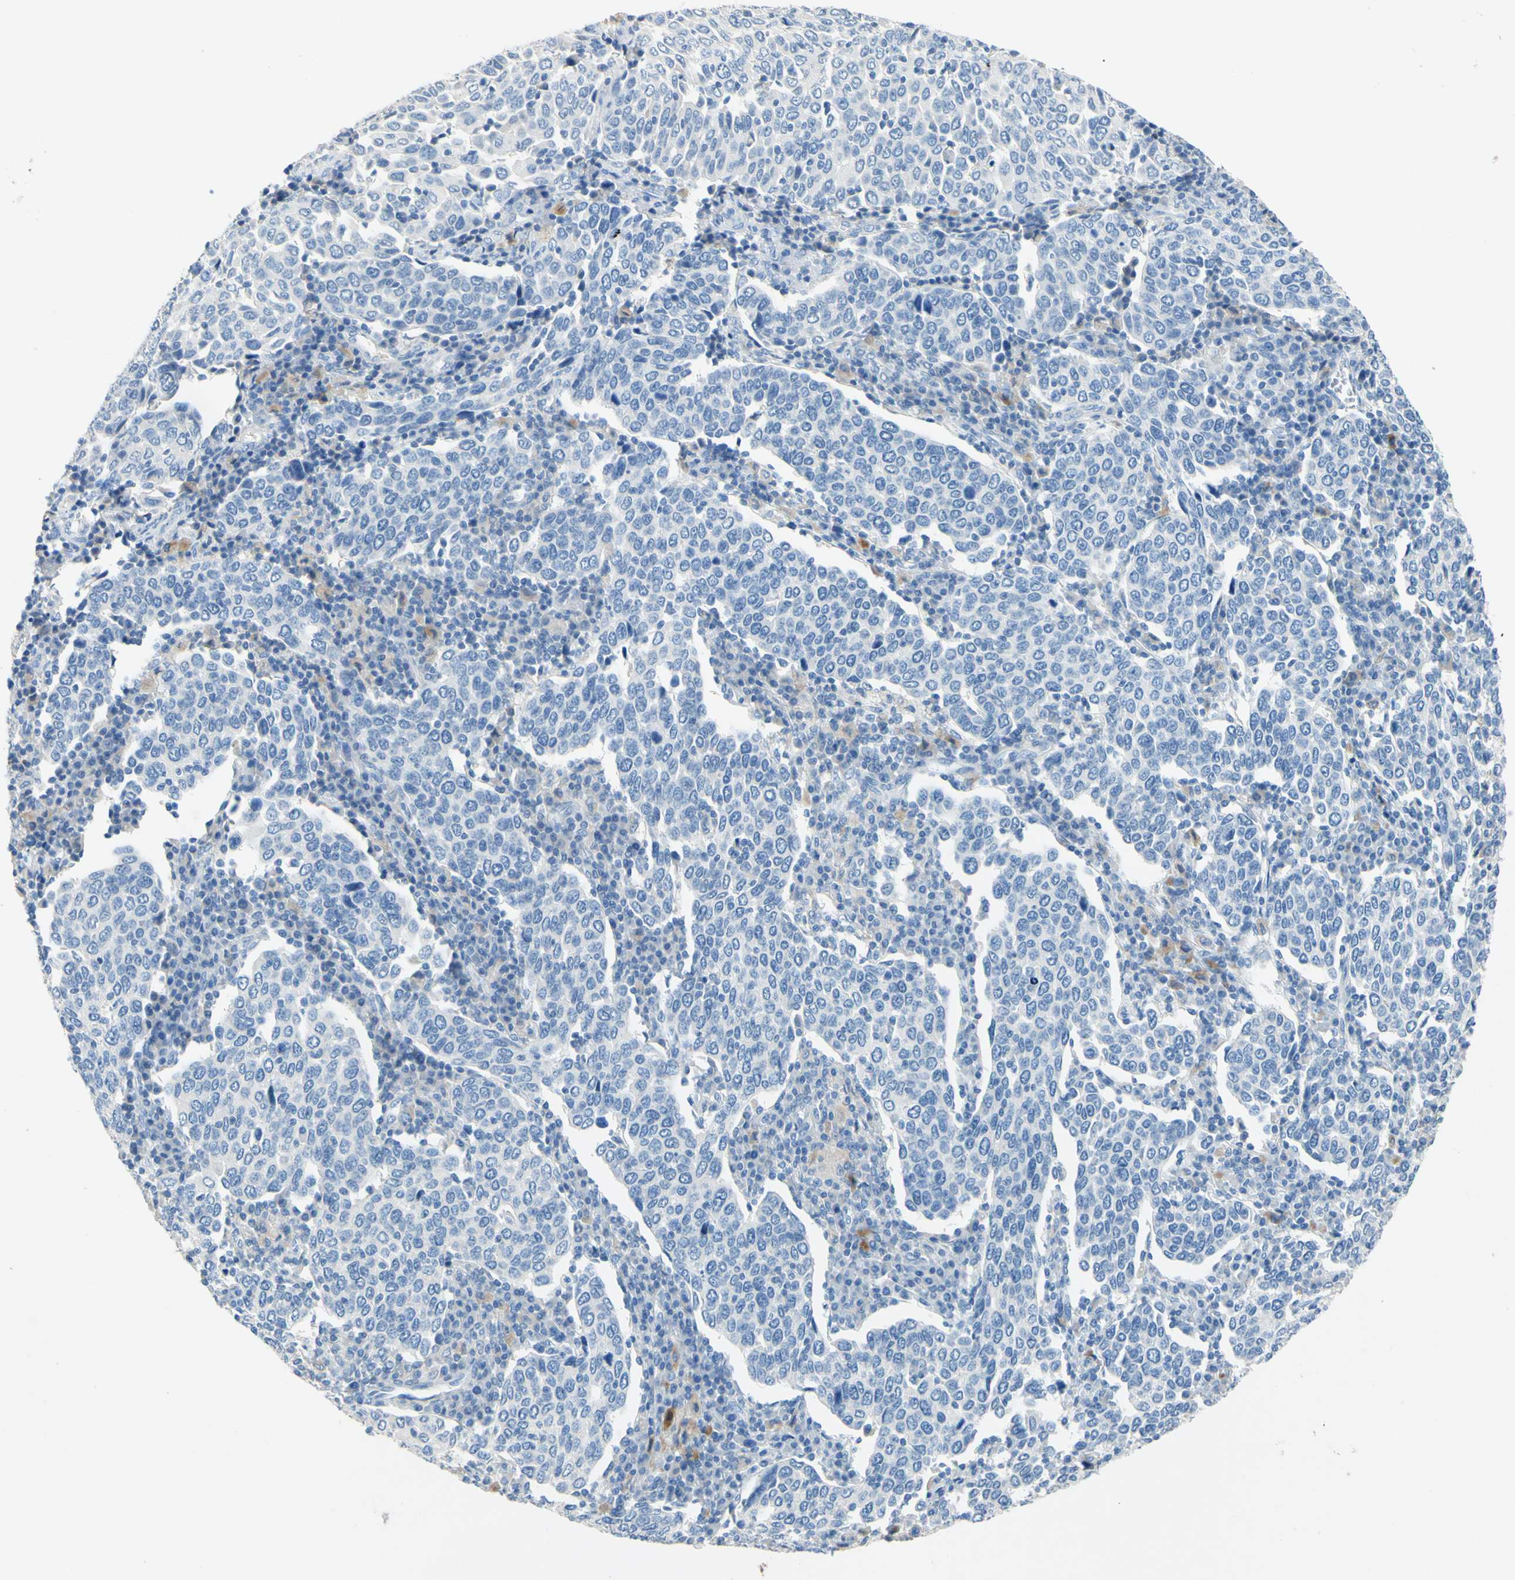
{"staining": {"intensity": "negative", "quantity": "none", "location": "none"}, "tissue": "cervical cancer", "cell_type": "Tumor cells", "image_type": "cancer", "snomed": [{"axis": "morphology", "description": "Squamous cell carcinoma, NOS"}, {"axis": "topography", "description": "Cervix"}], "caption": "A micrograph of cervical cancer (squamous cell carcinoma) stained for a protein reveals no brown staining in tumor cells.", "gene": "CDH10", "patient": {"sex": "female", "age": 40}}